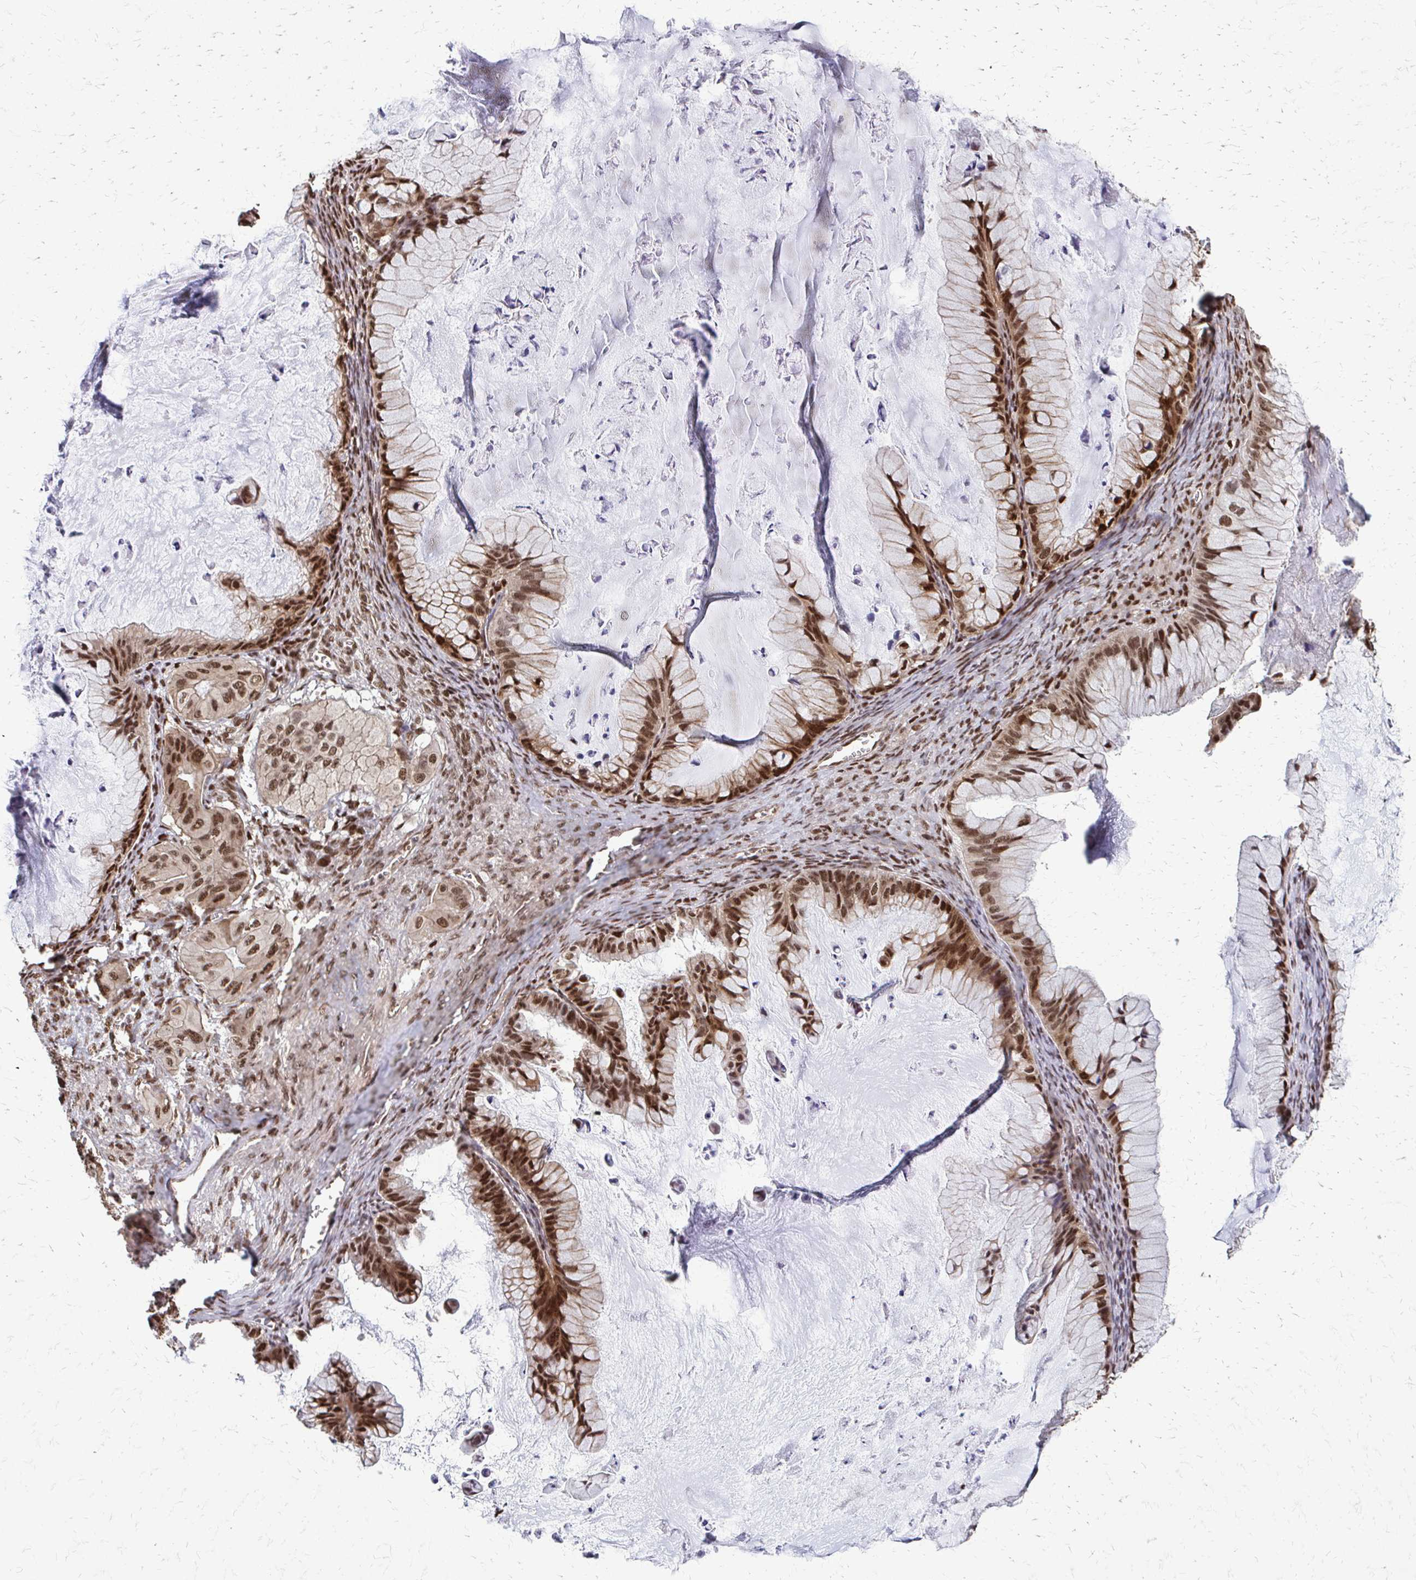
{"staining": {"intensity": "strong", "quantity": ">75%", "location": "nuclear"}, "tissue": "ovarian cancer", "cell_type": "Tumor cells", "image_type": "cancer", "snomed": [{"axis": "morphology", "description": "Cystadenocarcinoma, mucinous, NOS"}, {"axis": "topography", "description": "Ovary"}], "caption": "This is an image of immunohistochemistry staining of ovarian mucinous cystadenocarcinoma, which shows strong staining in the nuclear of tumor cells.", "gene": "SS18", "patient": {"sex": "female", "age": 72}}